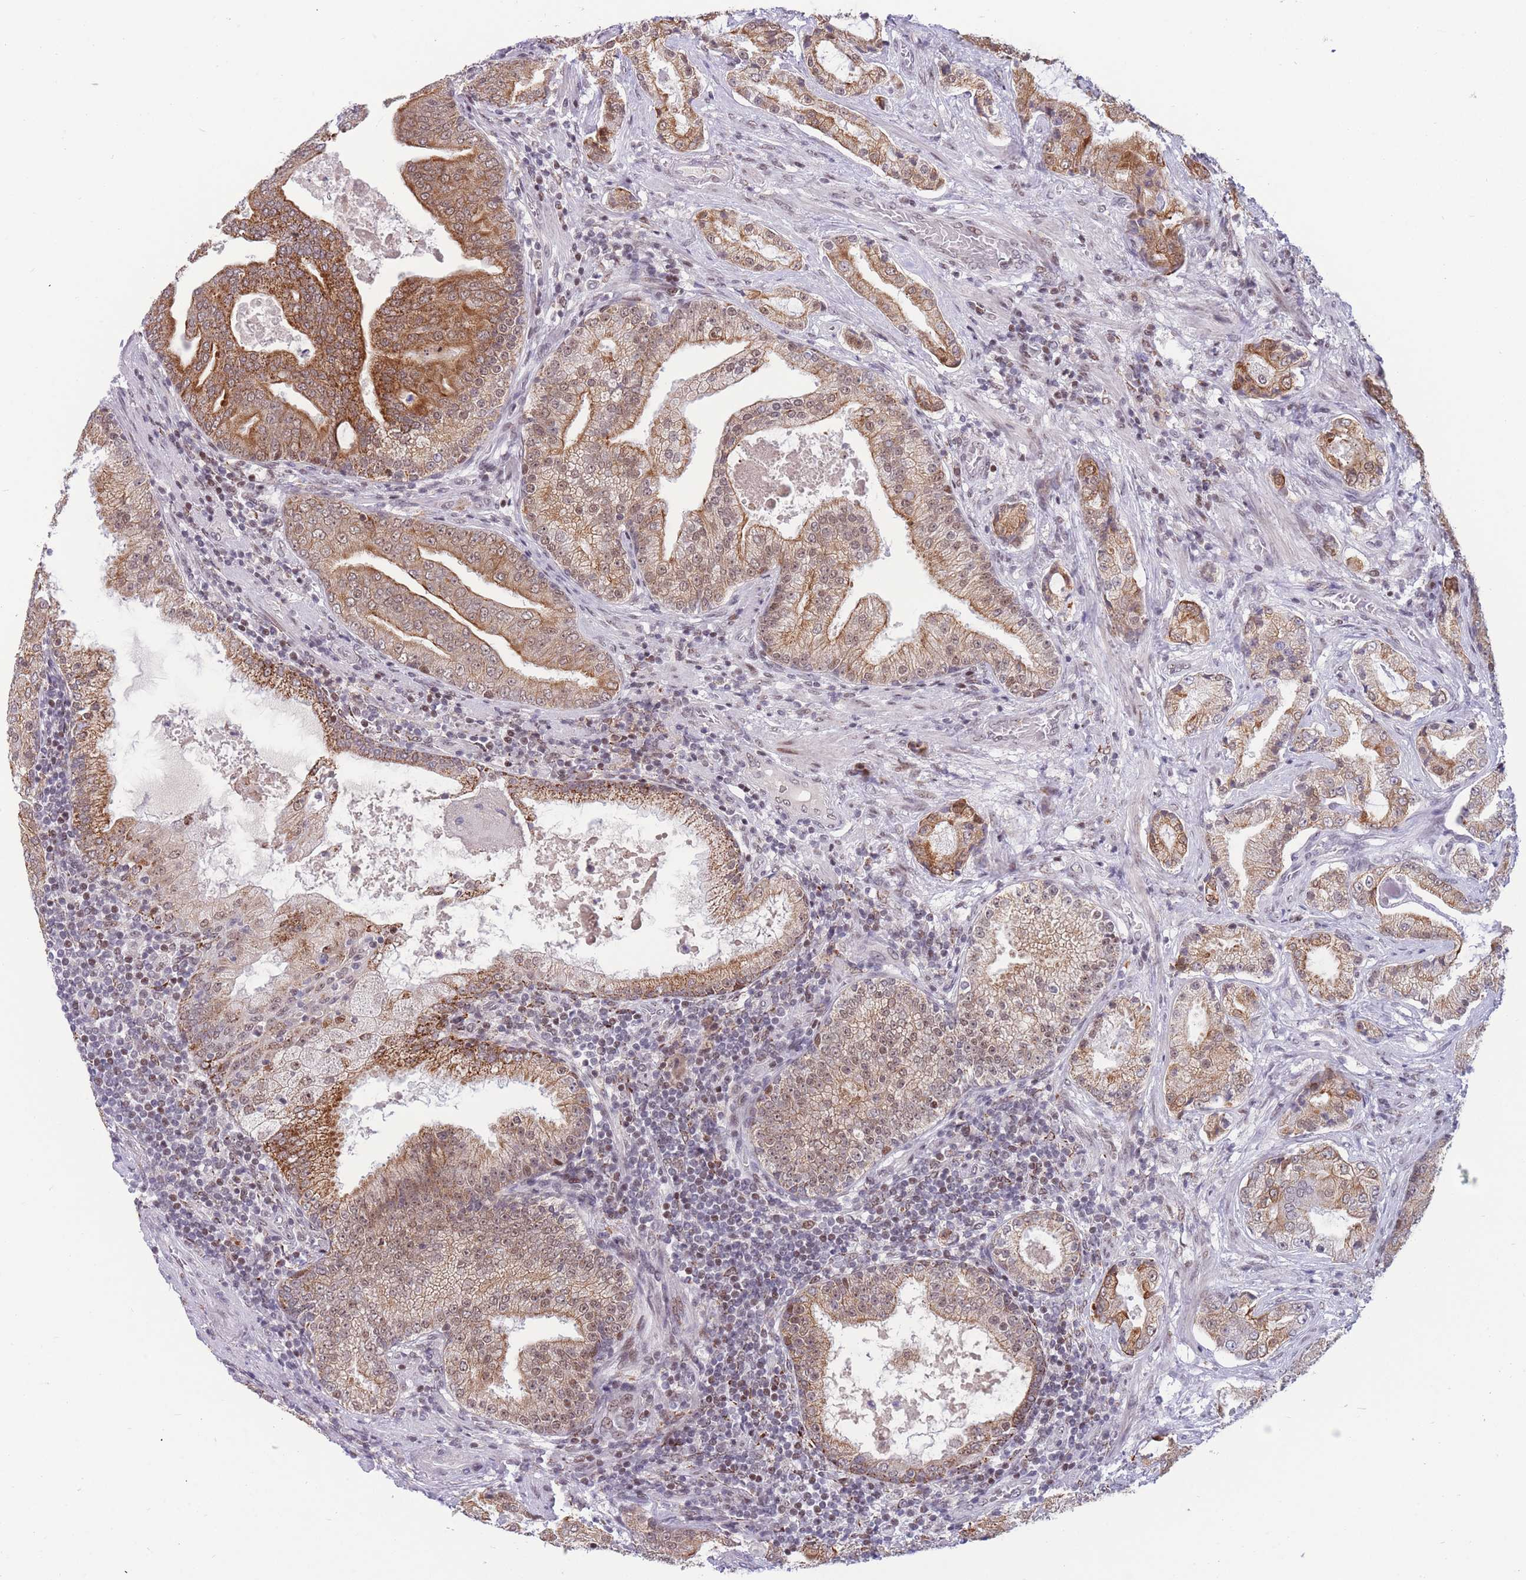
{"staining": {"intensity": "moderate", "quantity": ">75%", "location": "cytoplasmic/membranous,nuclear"}, "tissue": "prostate cancer", "cell_type": "Tumor cells", "image_type": "cancer", "snomed": [{"axis": "morphology", "description": "Adenocarcinoma, High grade"}, {"axis": "topography", "description": "Prostate"}], "caption": "Tumor cells show medium levels of moderate cytoplasmic/membranous and nuclear expression in approximately >75% of cells in prostate cancer.", "gene": "TARBP2", "patient": {"sex": "male", "age": 68}}